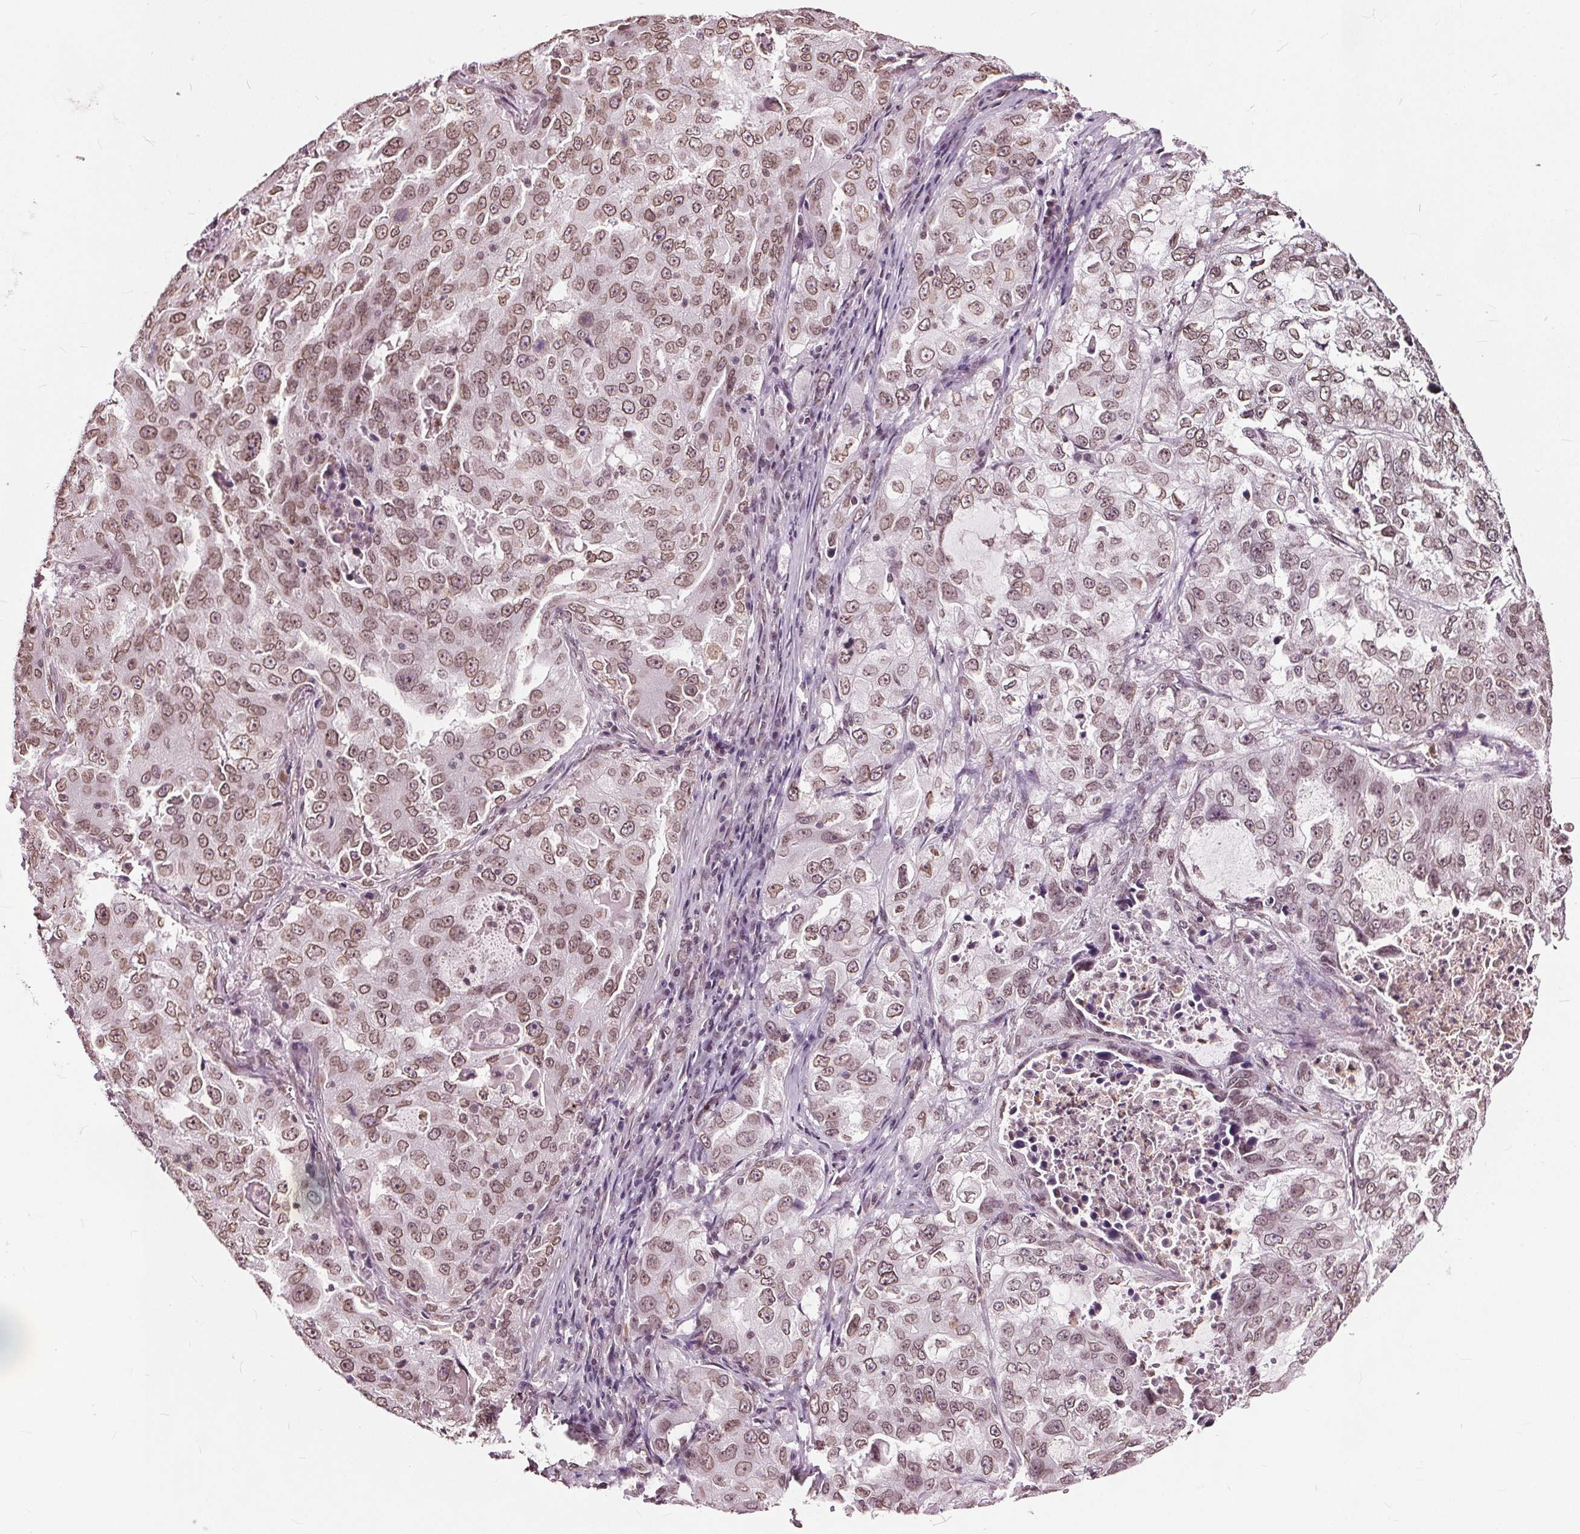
{"staining": {"intensity": "moderate", "quantity": ">75%", "location": "cytoplasmic/membranous,nuclear"}, "tissue": "lung cancer", "cell_type": "Tumor cells", "image_type": "cancer", "snomed": [{"axis": "morphology", "description": "Adenocarcinoma, NOS"}, {"axis": "topography", "description": "Lung"}], "caption": "Adenocarcinoma (lung) stained for a protein (brown) shows moderate cytoplasmic/membranous and nuclear positive expression in approximately >75% of tumor cells.", "gene": "TTC39C", "patient": {"sex": "female", "age": 61}}